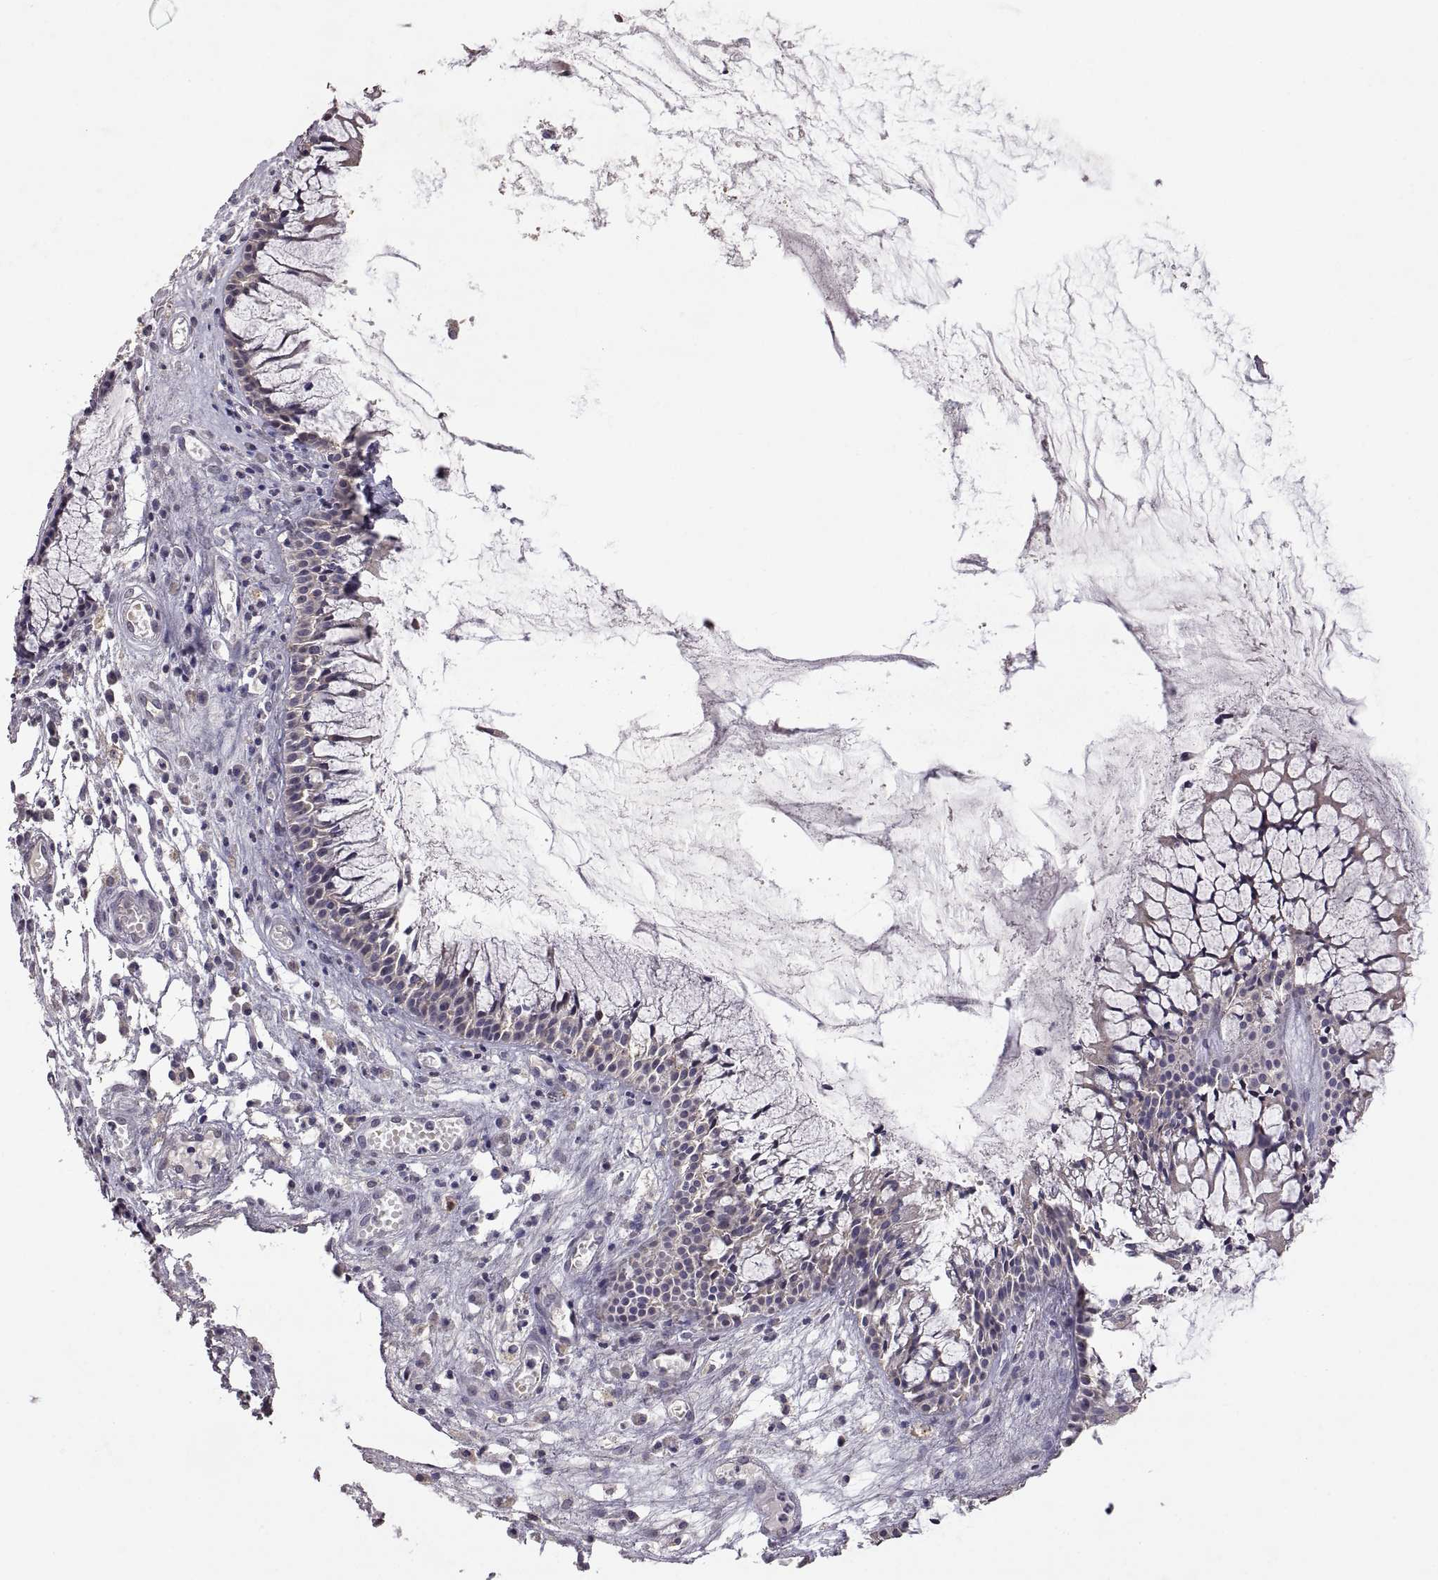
{"staining": {"intensity": "negative", "quantity": "none", "location": "none"}, "tissue": "nasopharynx", "cell_type": "Respiratory epithelial cells", "image_type": "normal", "snomed": [{"axis": "morphology", "description": "Normal tissue, NOS"}, {"axis": "topography", "description": "Nasopharynx"}], "caption": "Immunohistochemistry of normal human nasopharynx displays no positivity in respiratory epithelial cells. Nuclei are stained in blue.", "gene": "DEFB136", "patient": {"sex": "female", "age": 47}}